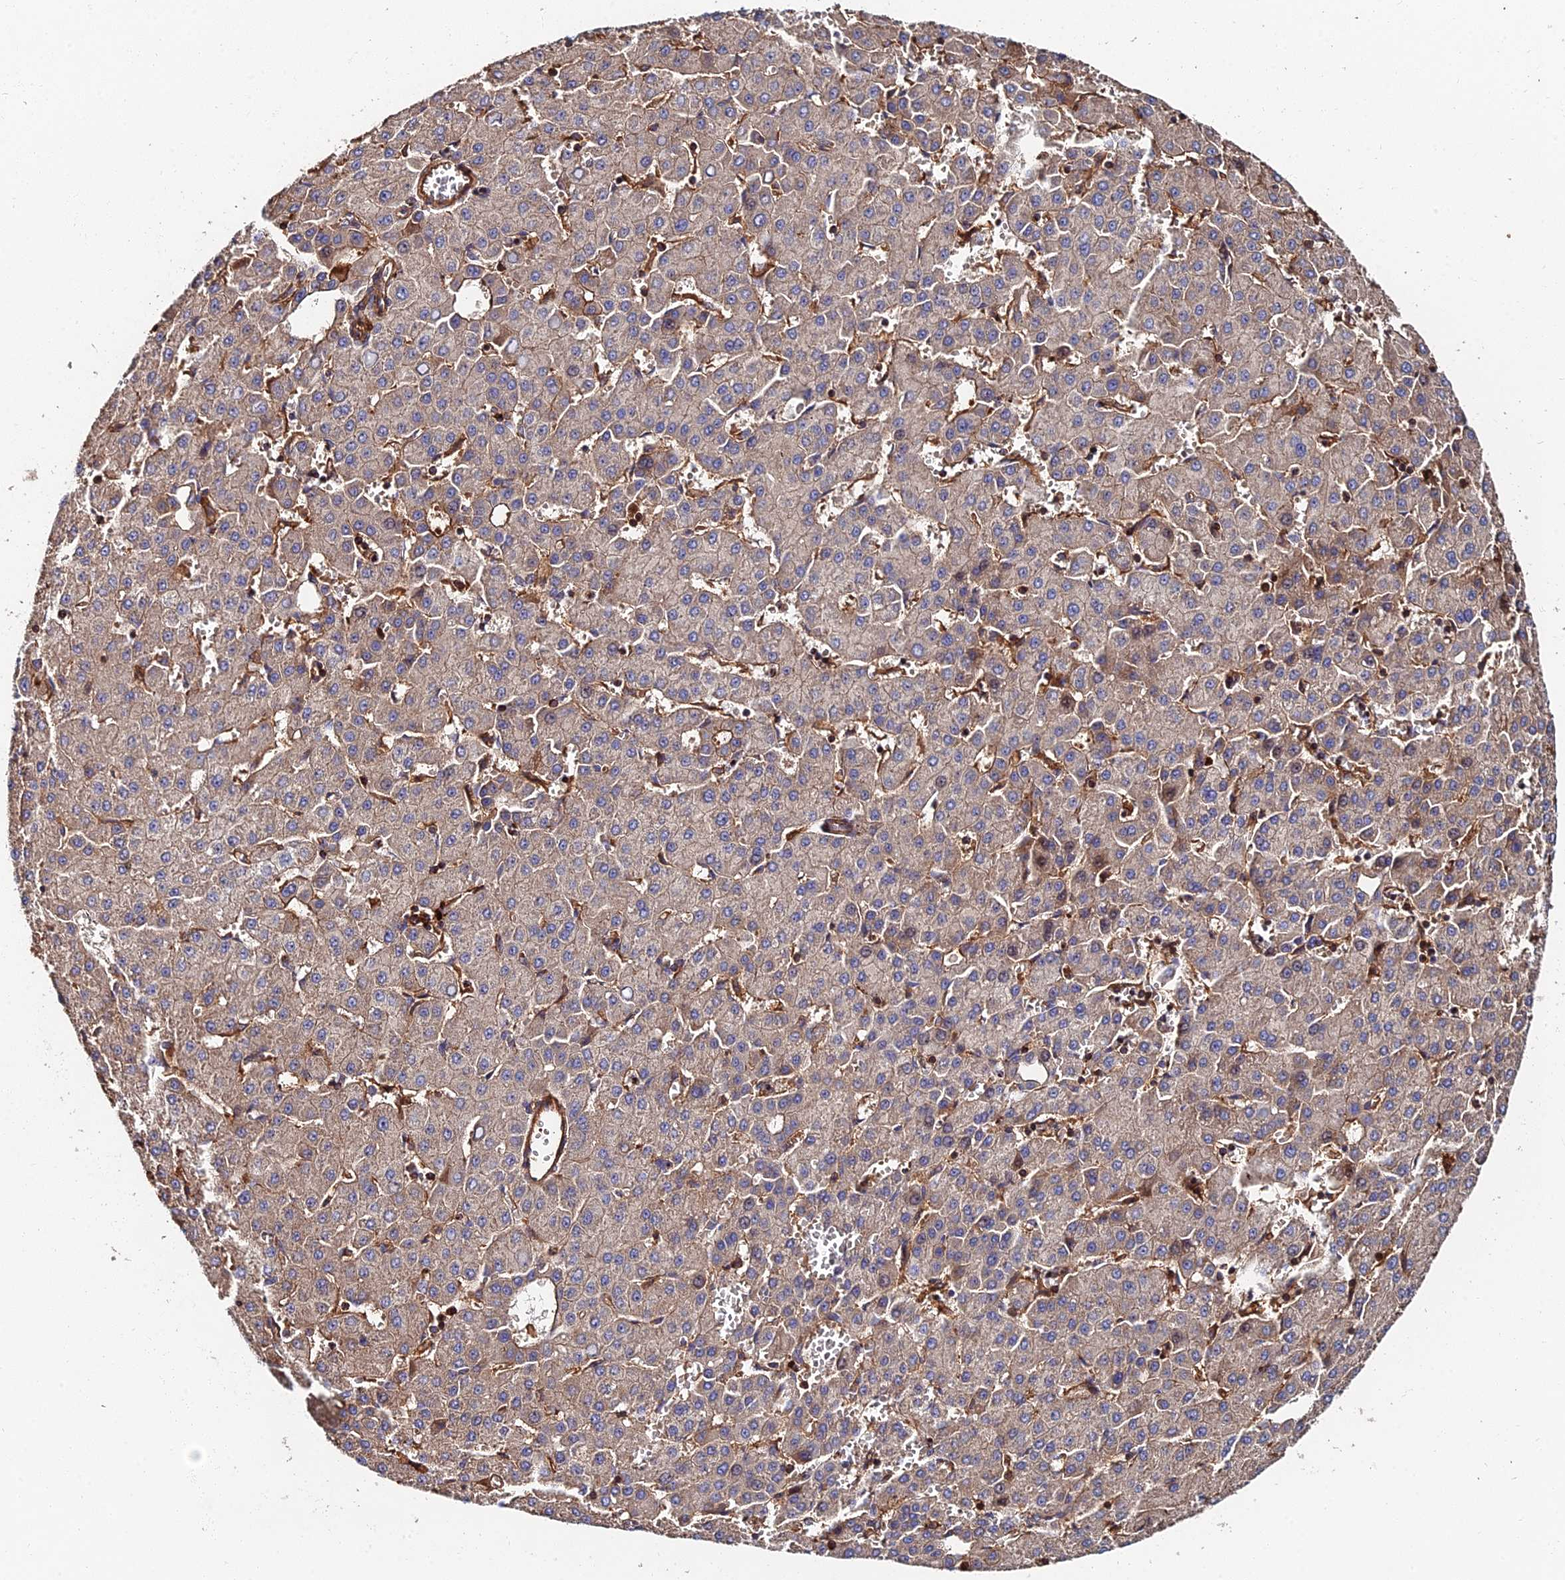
{"staining": {"intensity": "weak", "quantity": ">75%", "location": "cytoplasmic/membranous"}, "tissue": "liver cancer", "cell_type": "Tumor cells", "image_type": "cancer", "snomed": [{"axis": "morphology", "description": "Carcinoma, Hepatocellular, NOS"}, {"axis": "topography", "description": "Liver"}], "caption": "Tumor cells demonstrate low levels of weak cytoplasmic/membranous staining in approximately >75% of cells in human liver hepatocellular carcinoma. (Brightfield microscopy of DAB IHC at high magnification).", "gene": "EXT1", "patient": {"sex": "male", "age": 47}}